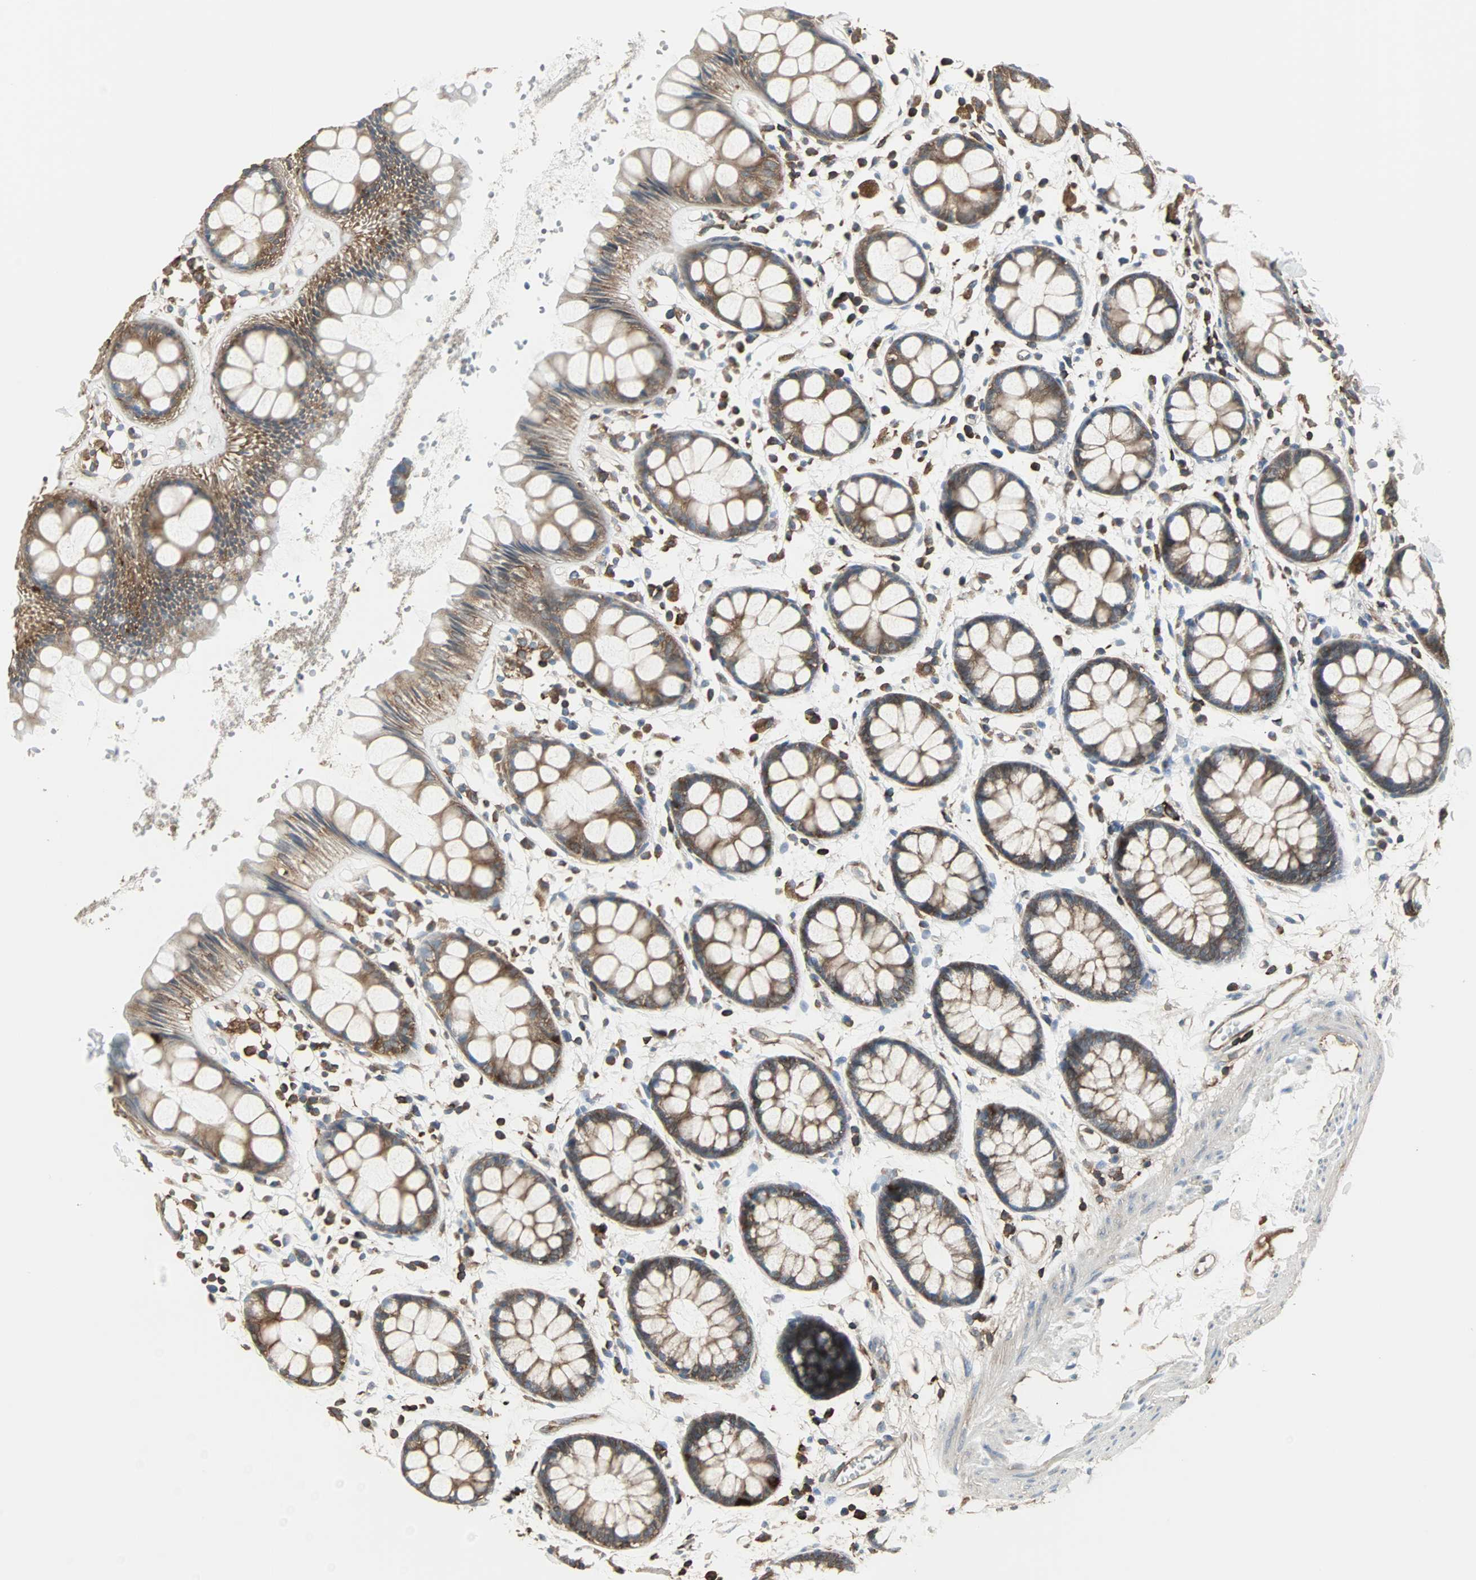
{"staining": {"intensity": "moderate", "quantity": ">75%", "location": "cytoplasmic/membranous"}, "tissue": "rectum", "cell_type": "Glandular cells", "image_type": "normal", "snomed": [{"axis": "morphology", "description": "Normal tissue, NOS"}, {"axis": "topography", "description": "Rectum"}], "caption": "Protein expression analysis of unremarkable human rectum reveals moderate cytoplasmic/membranous staining in about >75% of glandular cells.", "gene": "LRRFIP1", "patient": {"sex": "female", "age": 66}}